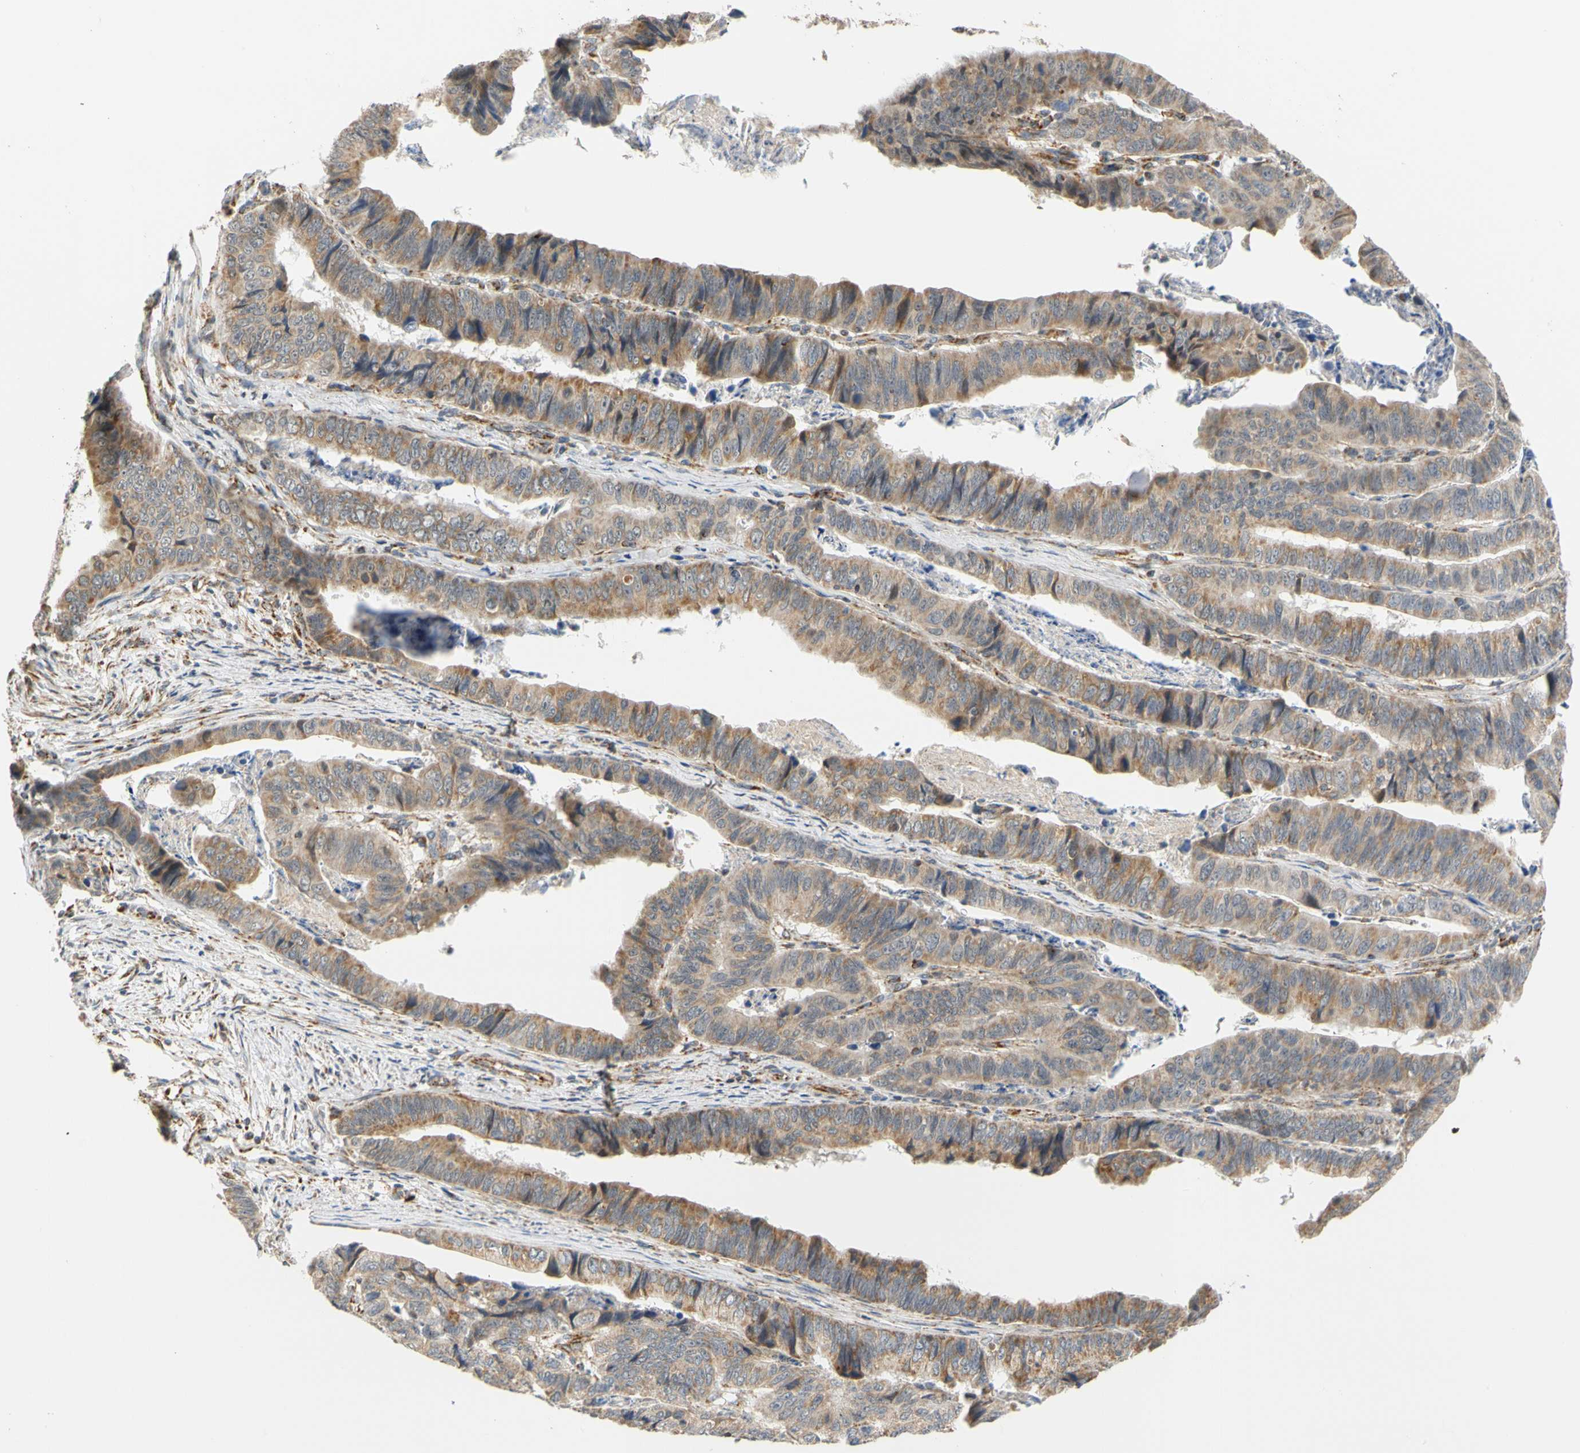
{"staining": {"intensity": "moderate", "quantity": ">75%", "location": "cytoplasmic/membranous"}, "tissue": "stomach cancer", "cell_type": "Tumor cells", "image_type": "cancer", "snomed": [{"axis": "morphology", "description": "Adenocarcinoma, NOS"}, {"axis": "topography", "description": "Stomach, lower"}], "caption": "This is a photomicrograph of immunohistochemistry staining of stomach cancer, which shows moderate staining in the cytoplasmic/membranous of tumor cells.", "gene": "SFXN3", "patient": {"sex": "male", "age": 77}}